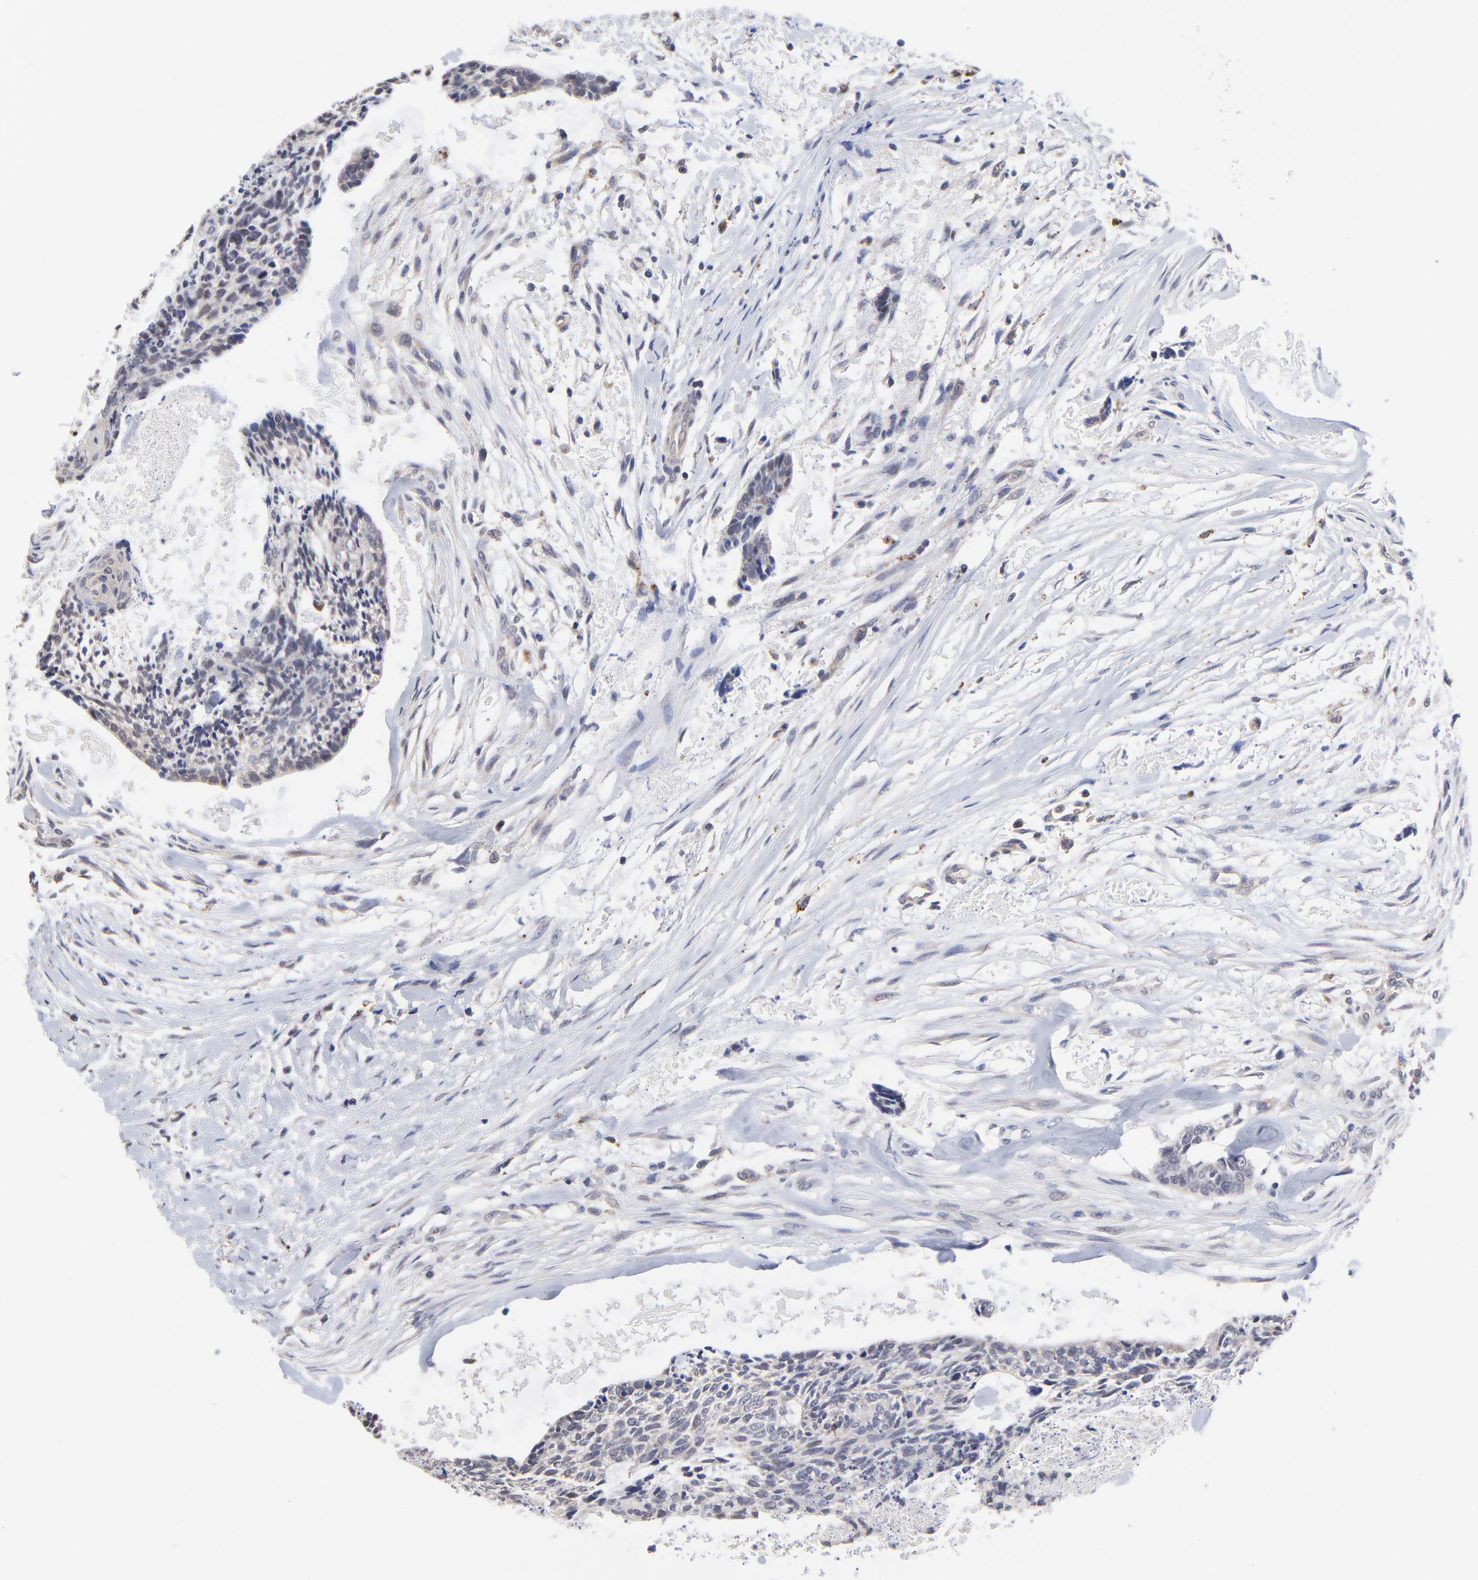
{"staining": {"intensity": "weak", "quantity": "<25%", "location": "cytoplasmic/membranous"}, "tissue": "head and neck cancer", "cell_type": "Tumor cells", "image_type": "cancer", "snomed": [{"axis": "morphology", "description": "Squamous cell carcinoma, NOS"}, {"axis": "topography", "description": "Salivary gland"}, {"axis": "topography", "description": "Head-Neck"}], "caption": "A high-resolution image shows immunohistochemistry staining of head and neck squamous cell carcinoma, which exhibits no significant expression in tumor cells.", "gene": "PDE4B", "patient": {"sex": "male", "age": 70}}